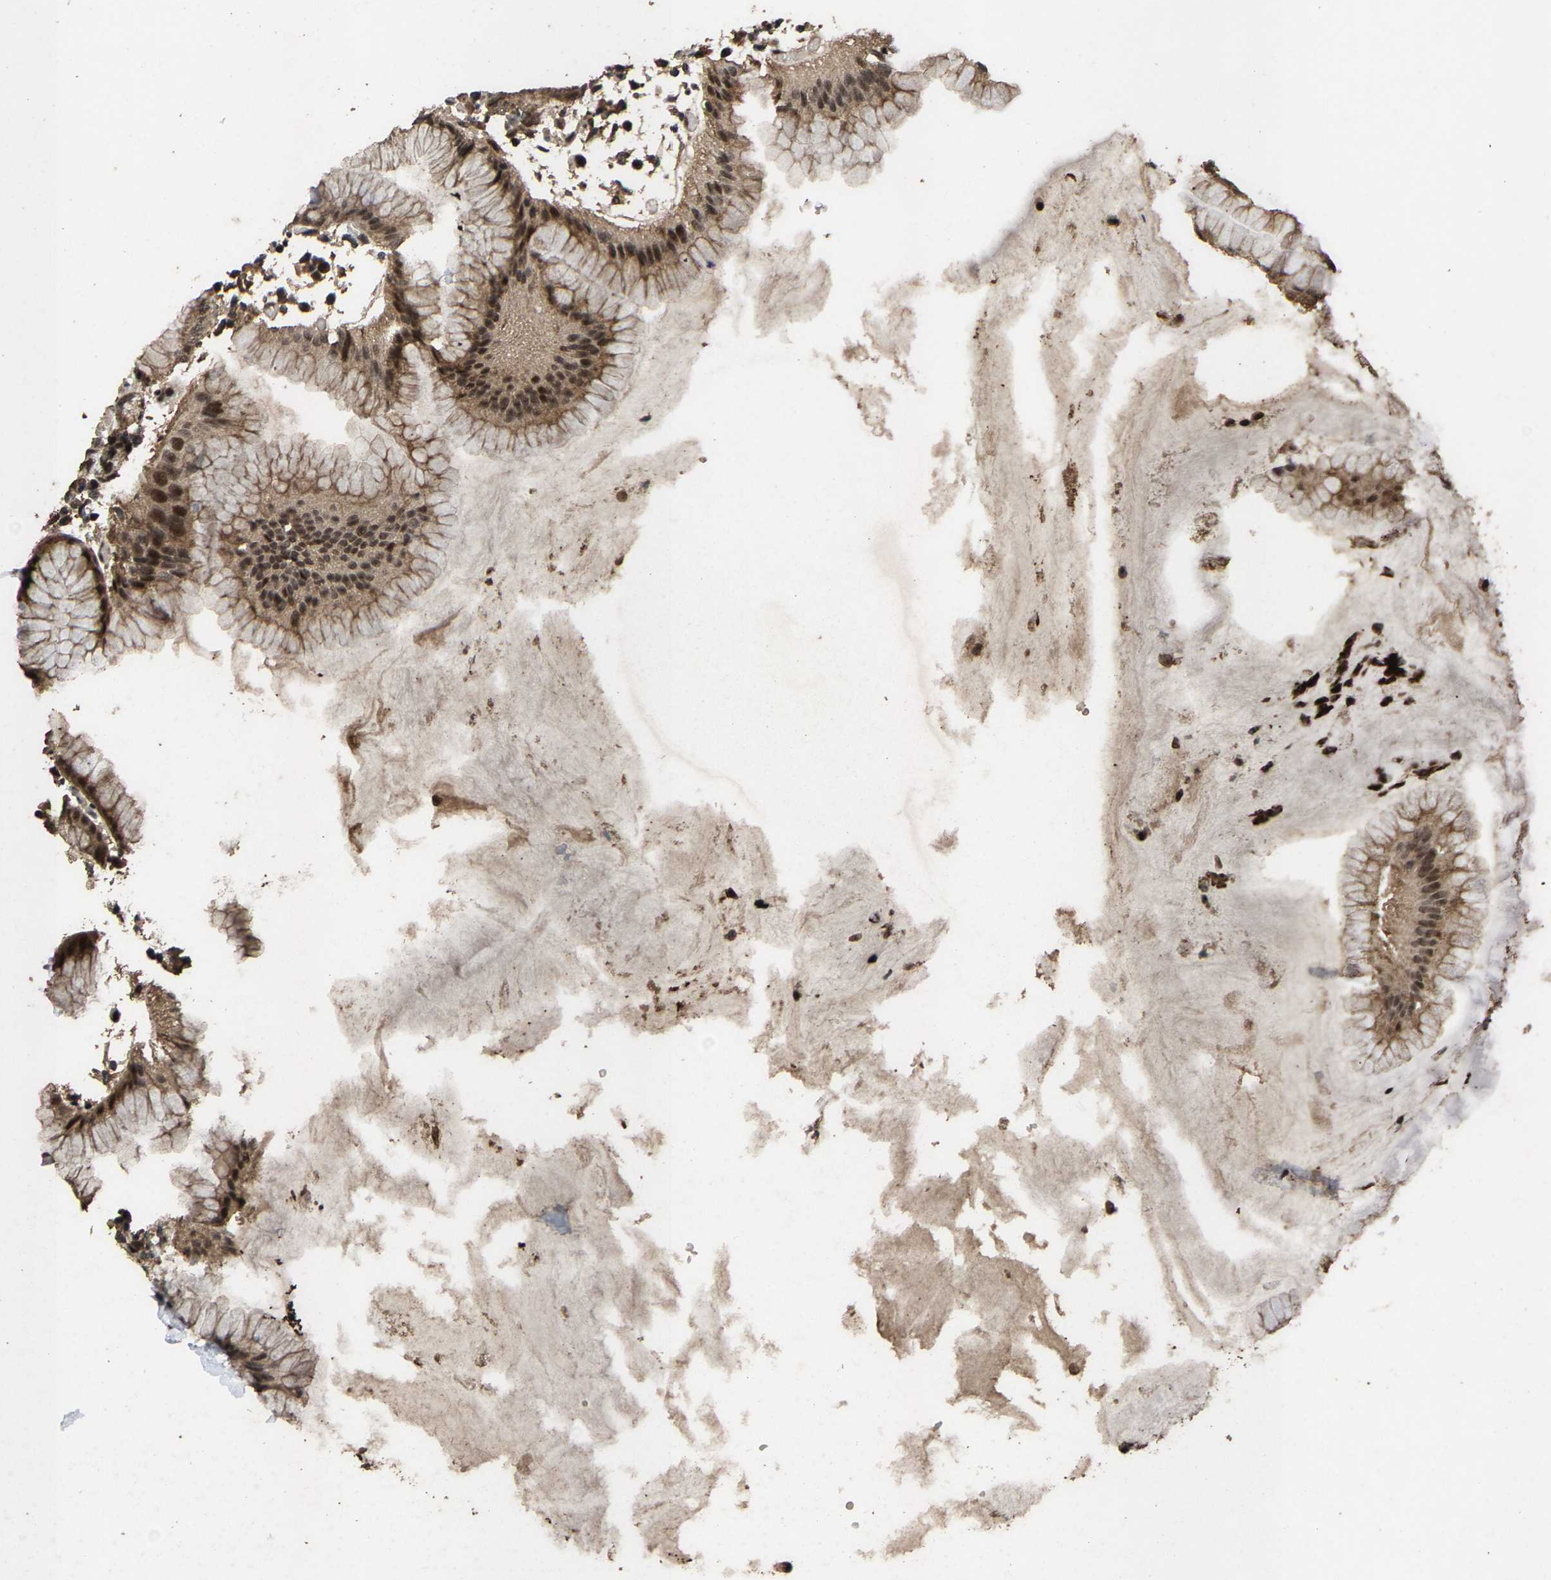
{"staining": {"intensity": "moderate", "quantity": ">75%", "location": "cytoplasmic/membranous,nuclear"}, "tissue": "stomach", "cell_type": "Glandular cells", "image_type": "normal", "snomed": [{"axis": "morphology", "description": "Normal tissue, NOS"}, {"axis": "topography", "description": "Stomach"}, {"axis": "topography", "description": "Stomach, lower"}], "caption": "Brown immunohistochemical staining in benign human stomach exhibits moderate cytoplasmic/membranous,nuclear positivity in about >75% of glandular cells. (DAB (3,3'-diaminobenzidine) = brown stain, brightfield microscopy at high magnification).", "gene": "HAUS6", "patient": {"sex": "female", "age": 75}}